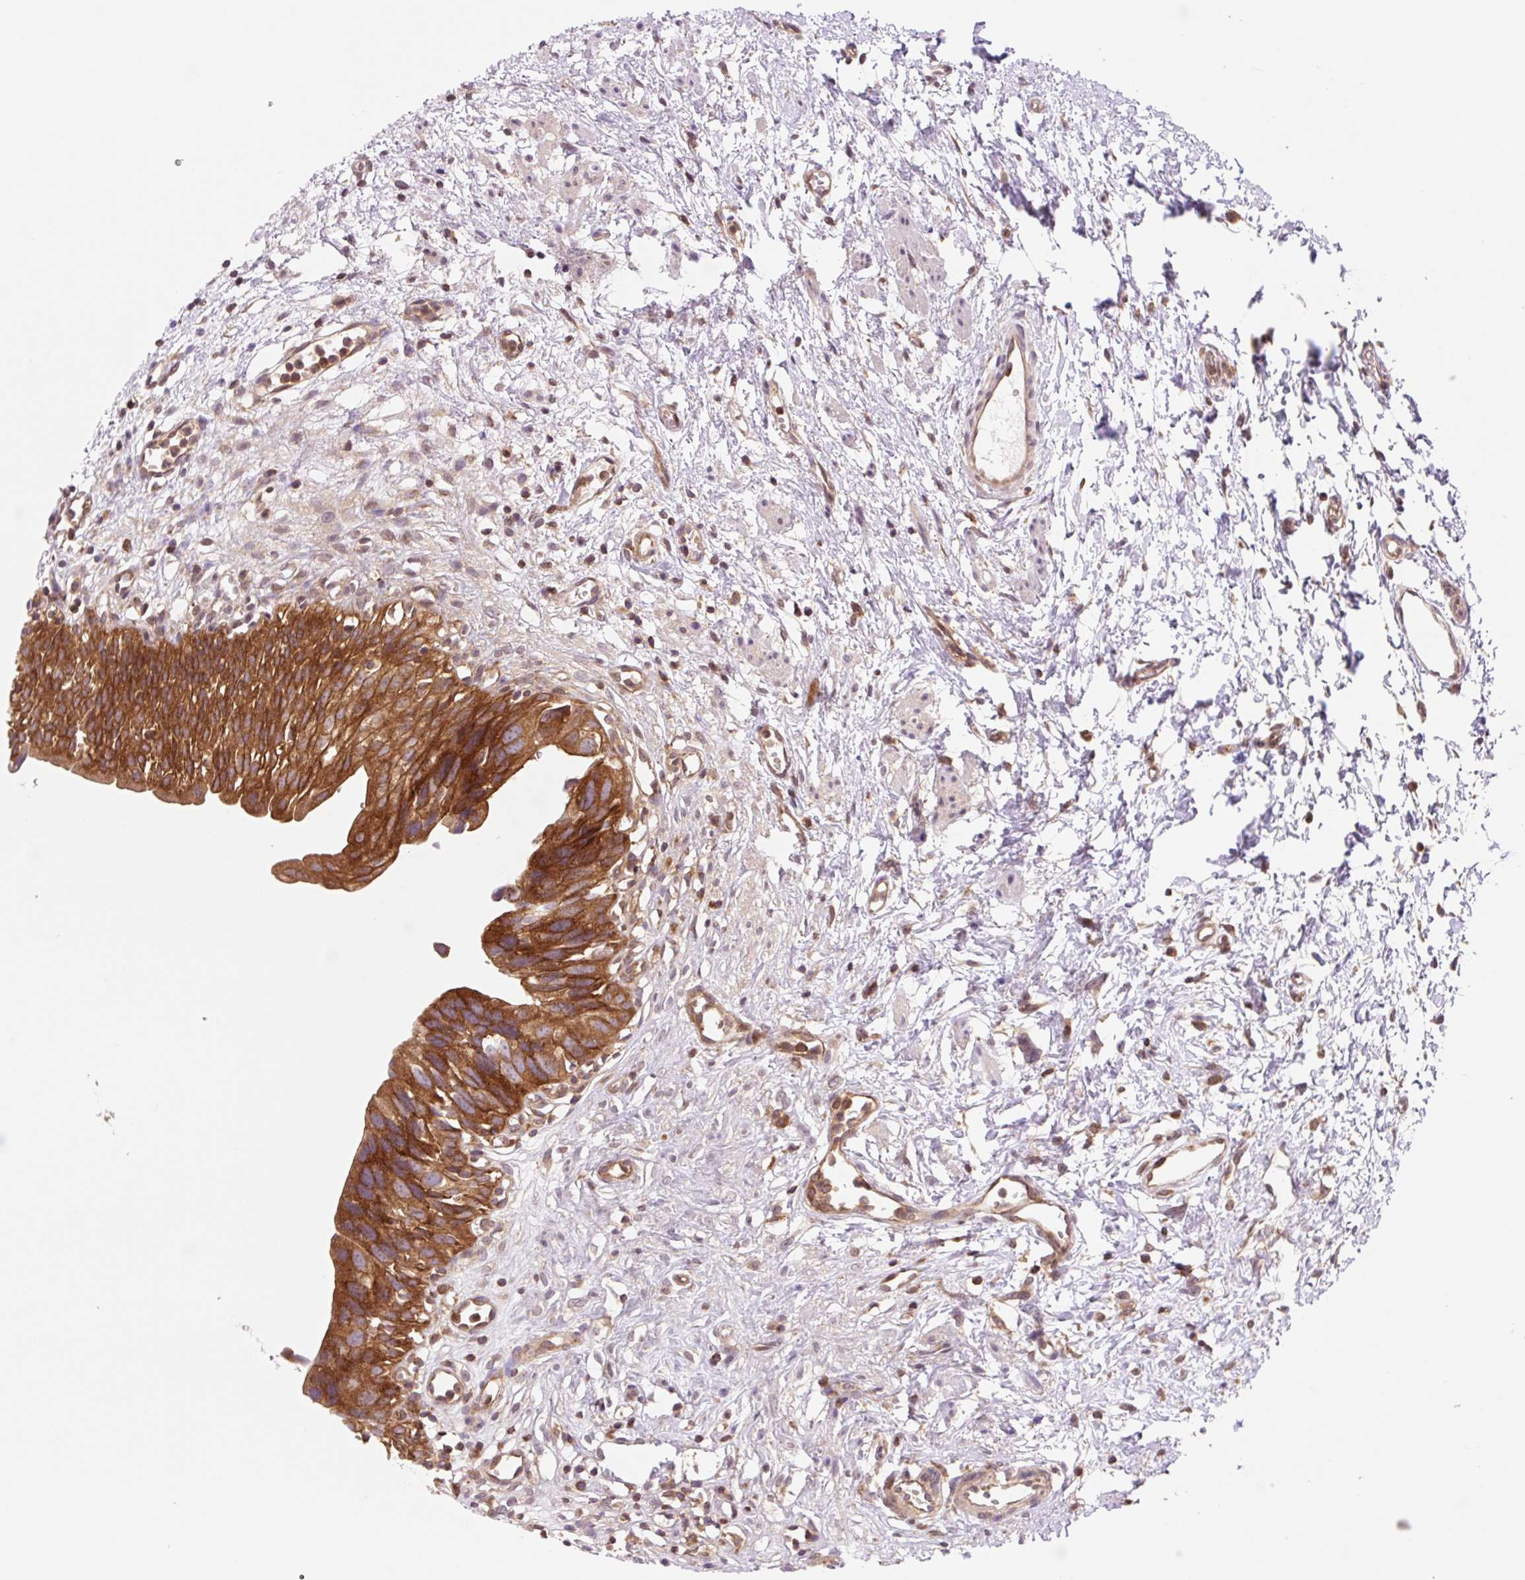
{"staining": {"intensity": "strong", "quantity": ">75%", "location": "cytoplasmic/membranous"}, "tissue": "urinary bladder", "cell_type": "Urothelial cells", "image_type": "normal", "snomed": [{"axis": "morphology", "description": "Normal tissue, NOS"}, {"axis": "topography", "description": "Urinary bladder"}], "caption": "Brown immunohistochemical staining in benign human urinary bladder shows strong cytoplasmic/membranous expression in about >75% of urothelial cells. The protein is shown in brown color, while the nuclei are stained blue.", "gene": "VPS4A", "patient": {"sex": "male", "age": 51}}